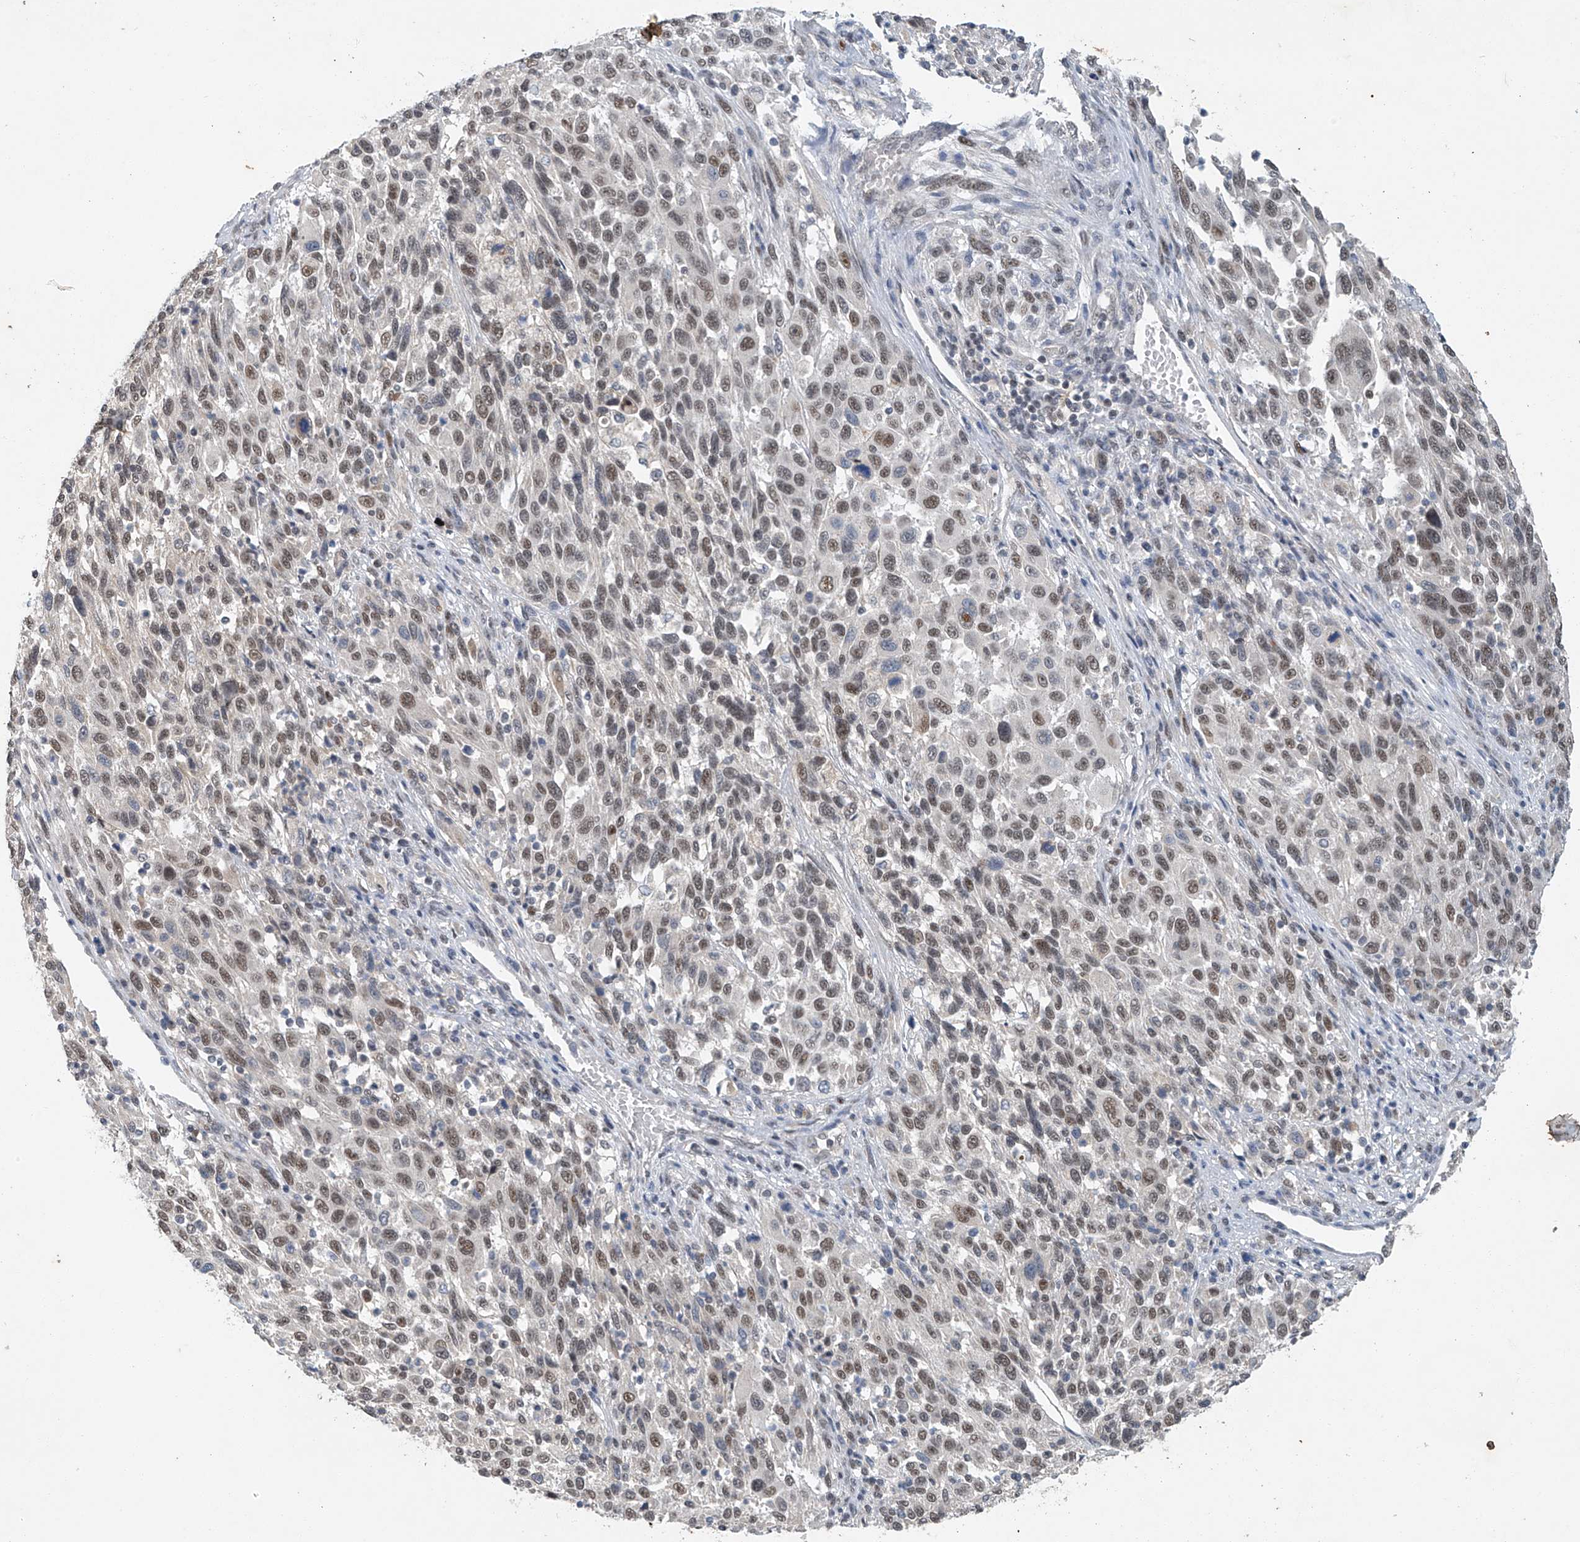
{"staining": {"intensity": "moderate", "quantity": ">75%", "location": "nuclear"}, "tissue": "melanoma", "cell_type": "Tumor cells", "image_type": "cancer", "snomed": [{"axis": "morphology", "description": "Malignant melanoma, Metastatic site"}, {"axis": "topography", "description": "Lymph node"}], "caption": "Protein expression by immunohistochemistry (IHC) reveals moderate nuclear positivity in approximately >75% of tumor cells in malignant melanoma (metastatic site). Using DAB (brown) and hematoxylin (blue) stains, captured at high magnification using brightfield microscopy.", "gene": "TAF8", "patient": {"sex": "male", "age": 61}}